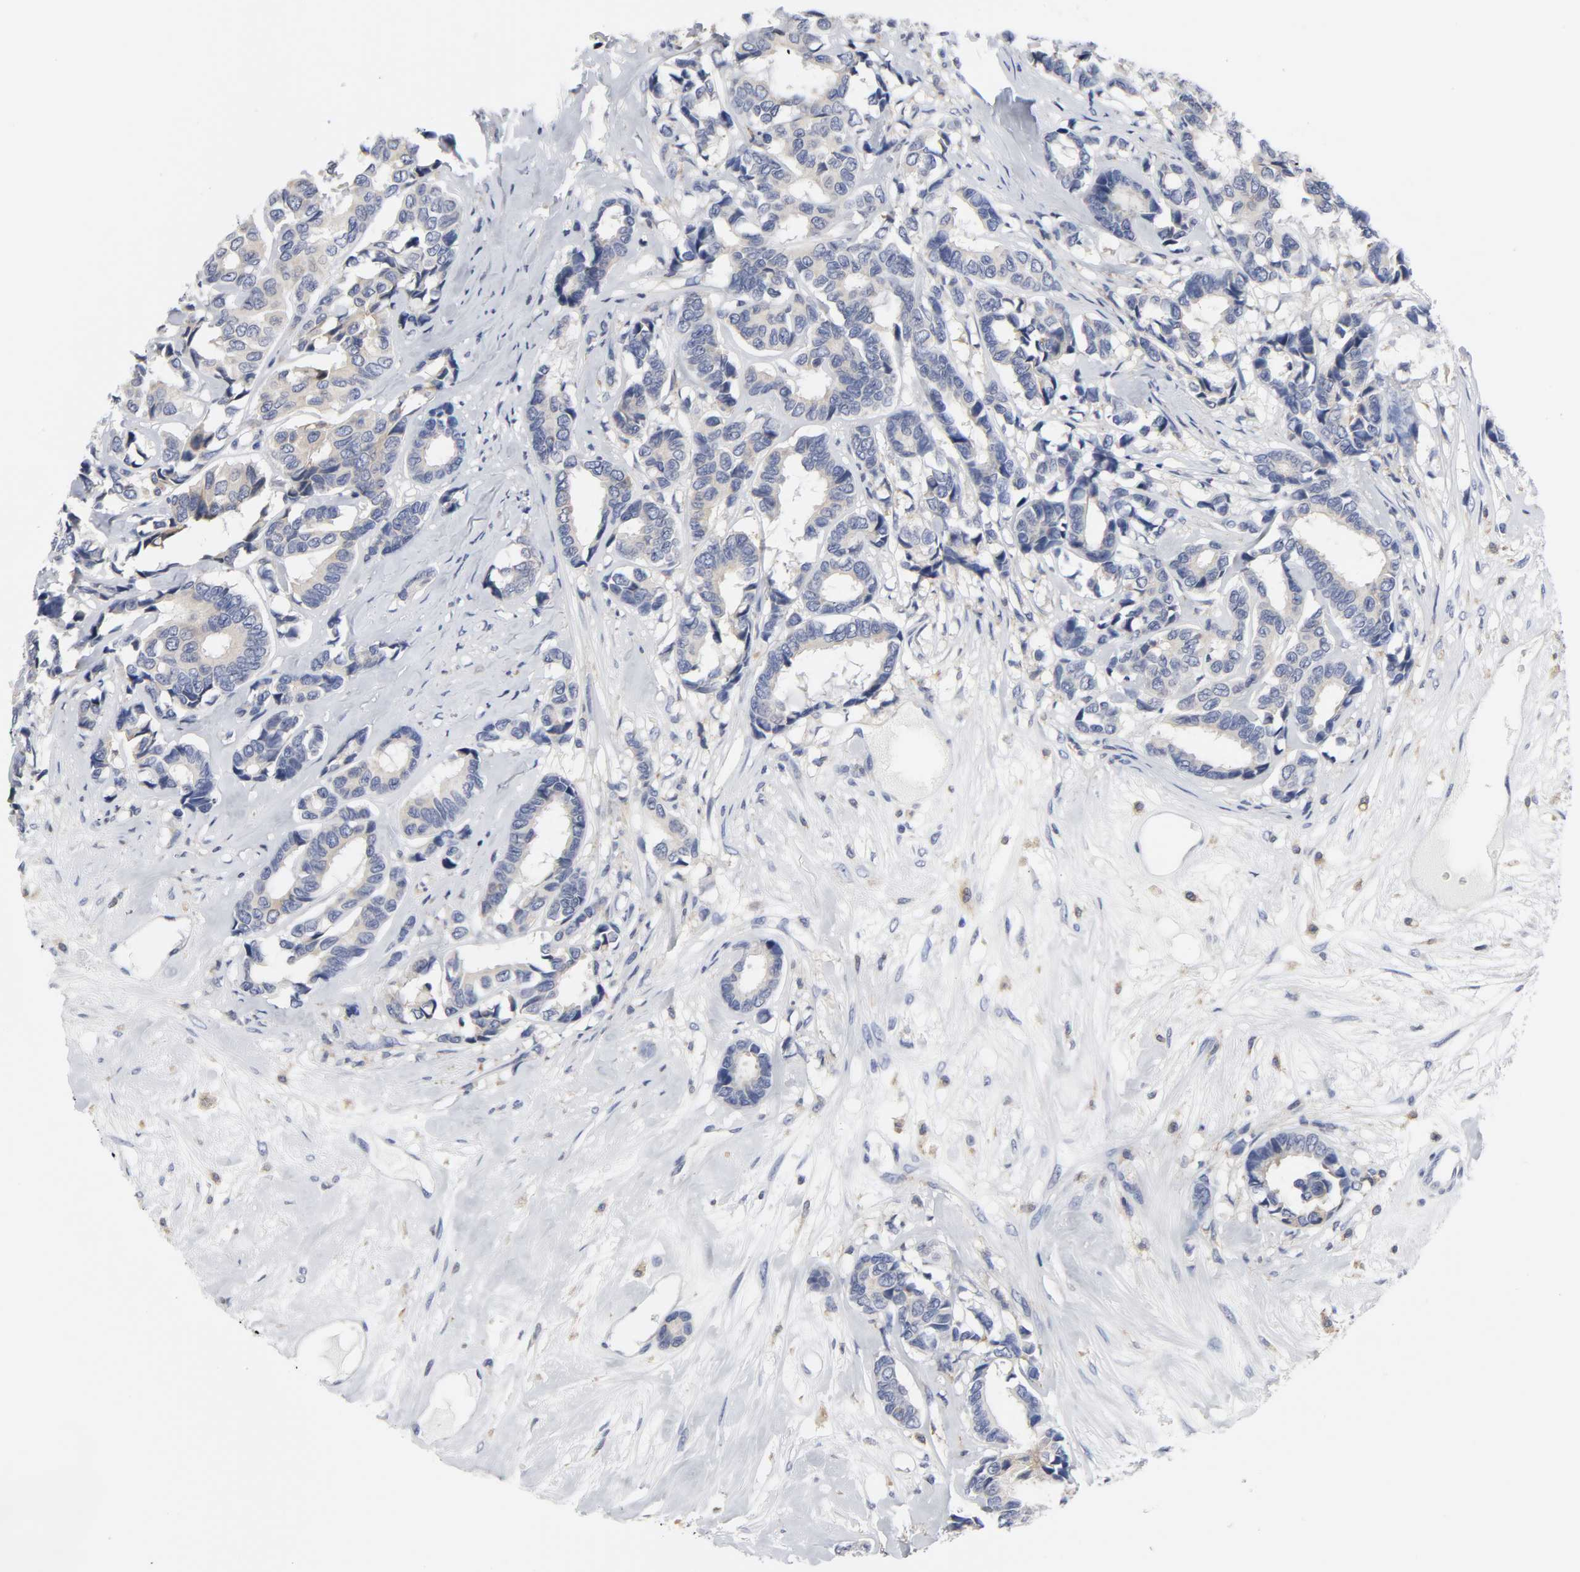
{"staining": {"intensity": "weak", "quantity": ">75%", "location": "cytoplasmic/membranous"}, "tissue": "breast cancer", "cell_type": "Tumor cells", "image_type": "cancer", "snomed": [{"axis": "morphology", "description": "Duct carcinoma"}, {"axis": "topography", "description": "Breast"}], "caption": "Intraductal carcinoma (breast) stained with DAB IHC demonstrates low levels of weak cytoplasmic/membranous staining in approximately >75% of tumor cells.", "gene": "HCK", "patient": {"sex": "female", "age": 87}}